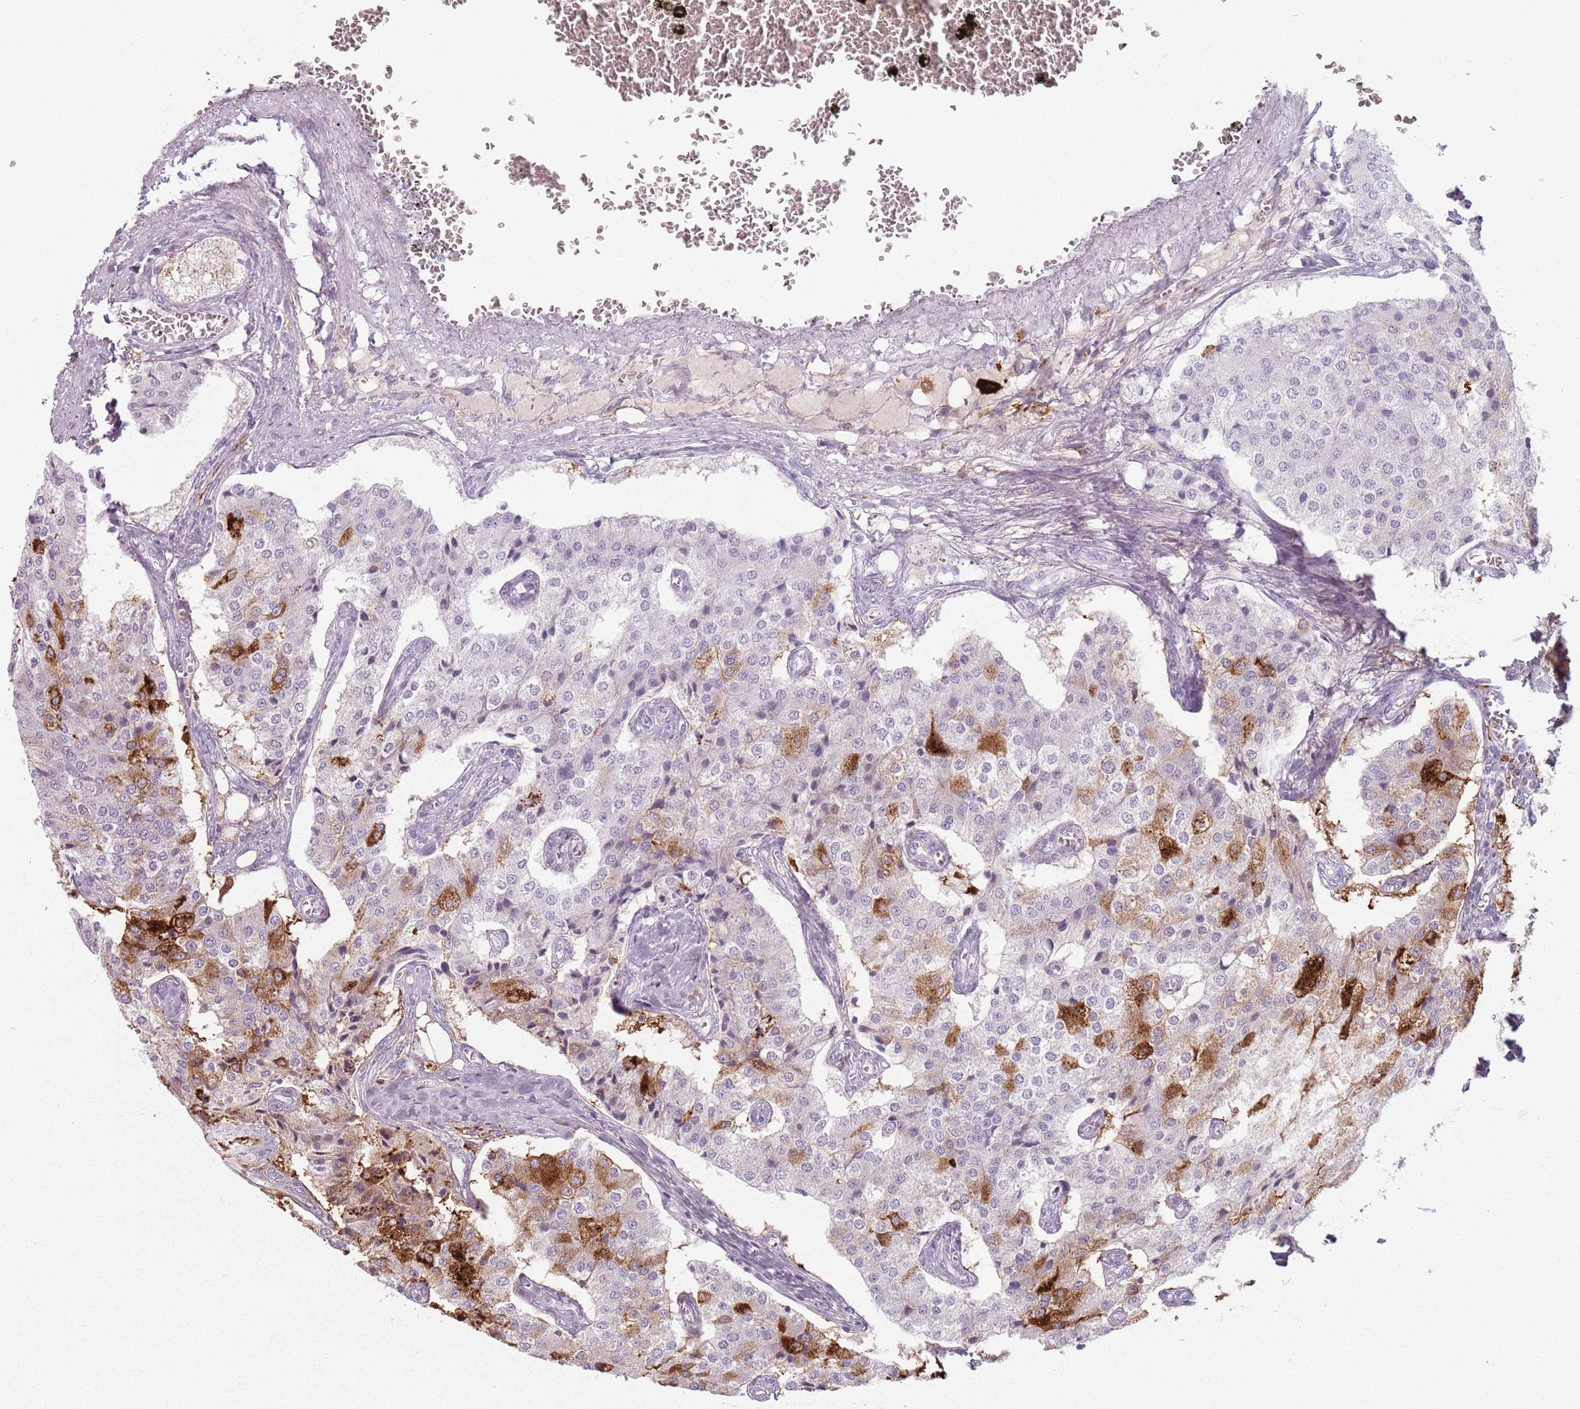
{"staining": {"intensity": "moderate", "quantity": "<25%", "location": "cytoplasmic/membranous"}, "tissue": "carcinoid", "cell_type": "Tumor cells", "image_type": "cancer", "snomed": [{"axis": "morphology", "description": "Carcinoid, malignant, NOS"}, {"axis": "topography", "description": "Colon"}], "caption": "Immunohistochemistry (IHC) (DAB) staining of carcinoid reveals moderate cytoplasmic/membranous protein expression in about <25% of tumor cells.", "gene": "GDPGP1", "patient": {"sex": "female", "age": 52}}